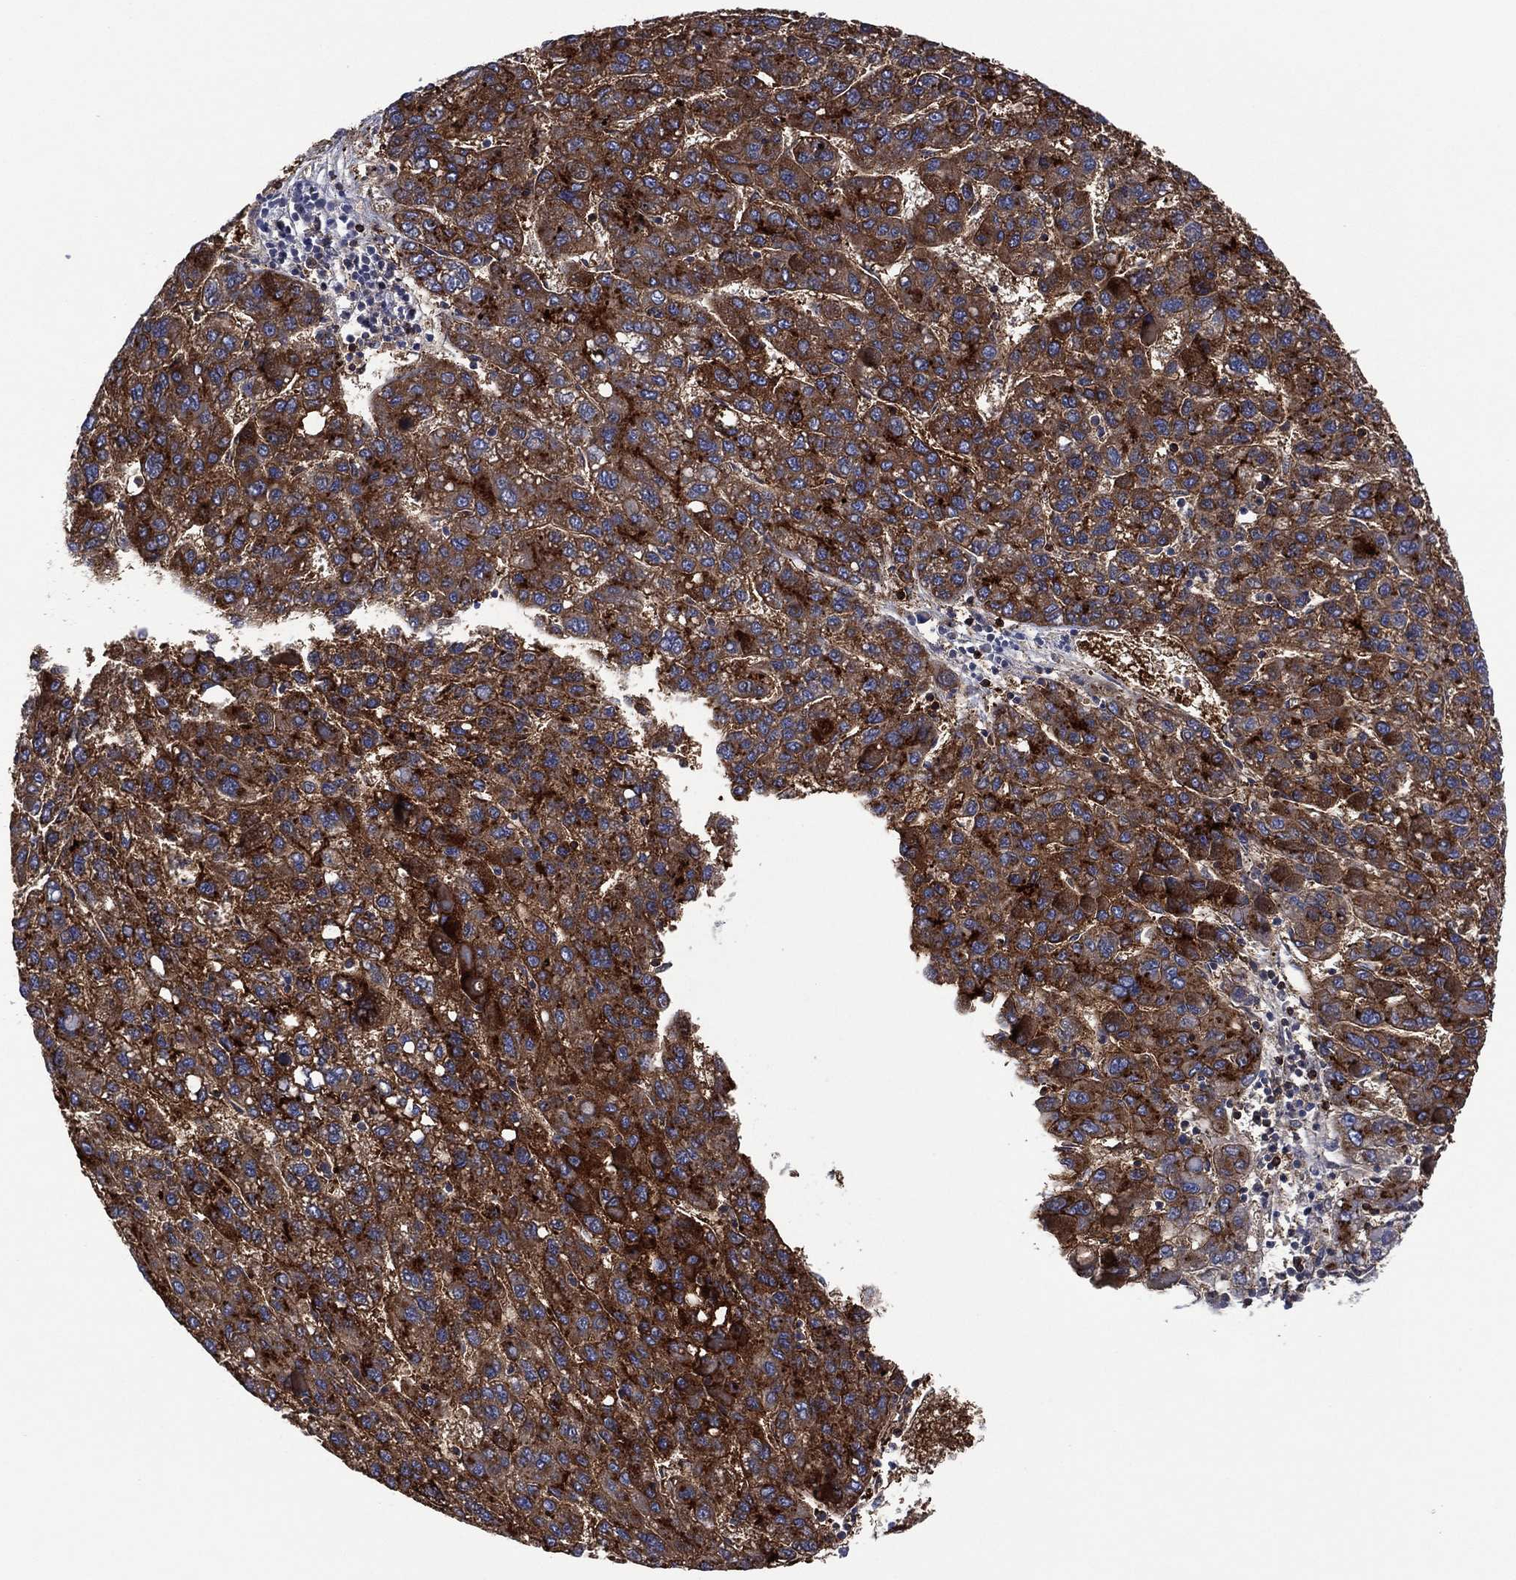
{"staining": {"intensity": "strong", "quantity": "25%-75%", "location": "cytoplasmic/membranous"}, "tissue": "liver cancer", "cell_type": "Tumor cells", "image_type": "cancer", "snomed": [{"axis": "morphology", "description": "Carcinoma, Hepatocellular, NOS"}, {"axis": "topography", "description": "Liver"}], "caption": "Liver cancer (hepatocellular carcinoma) stained with a brown dye reveals strong cytoplasmic/membranous positive staining in approximately 25%-75% of tumor cells.", "gene": "DPP4", "patient": {"sex": "female", "age": 82}}